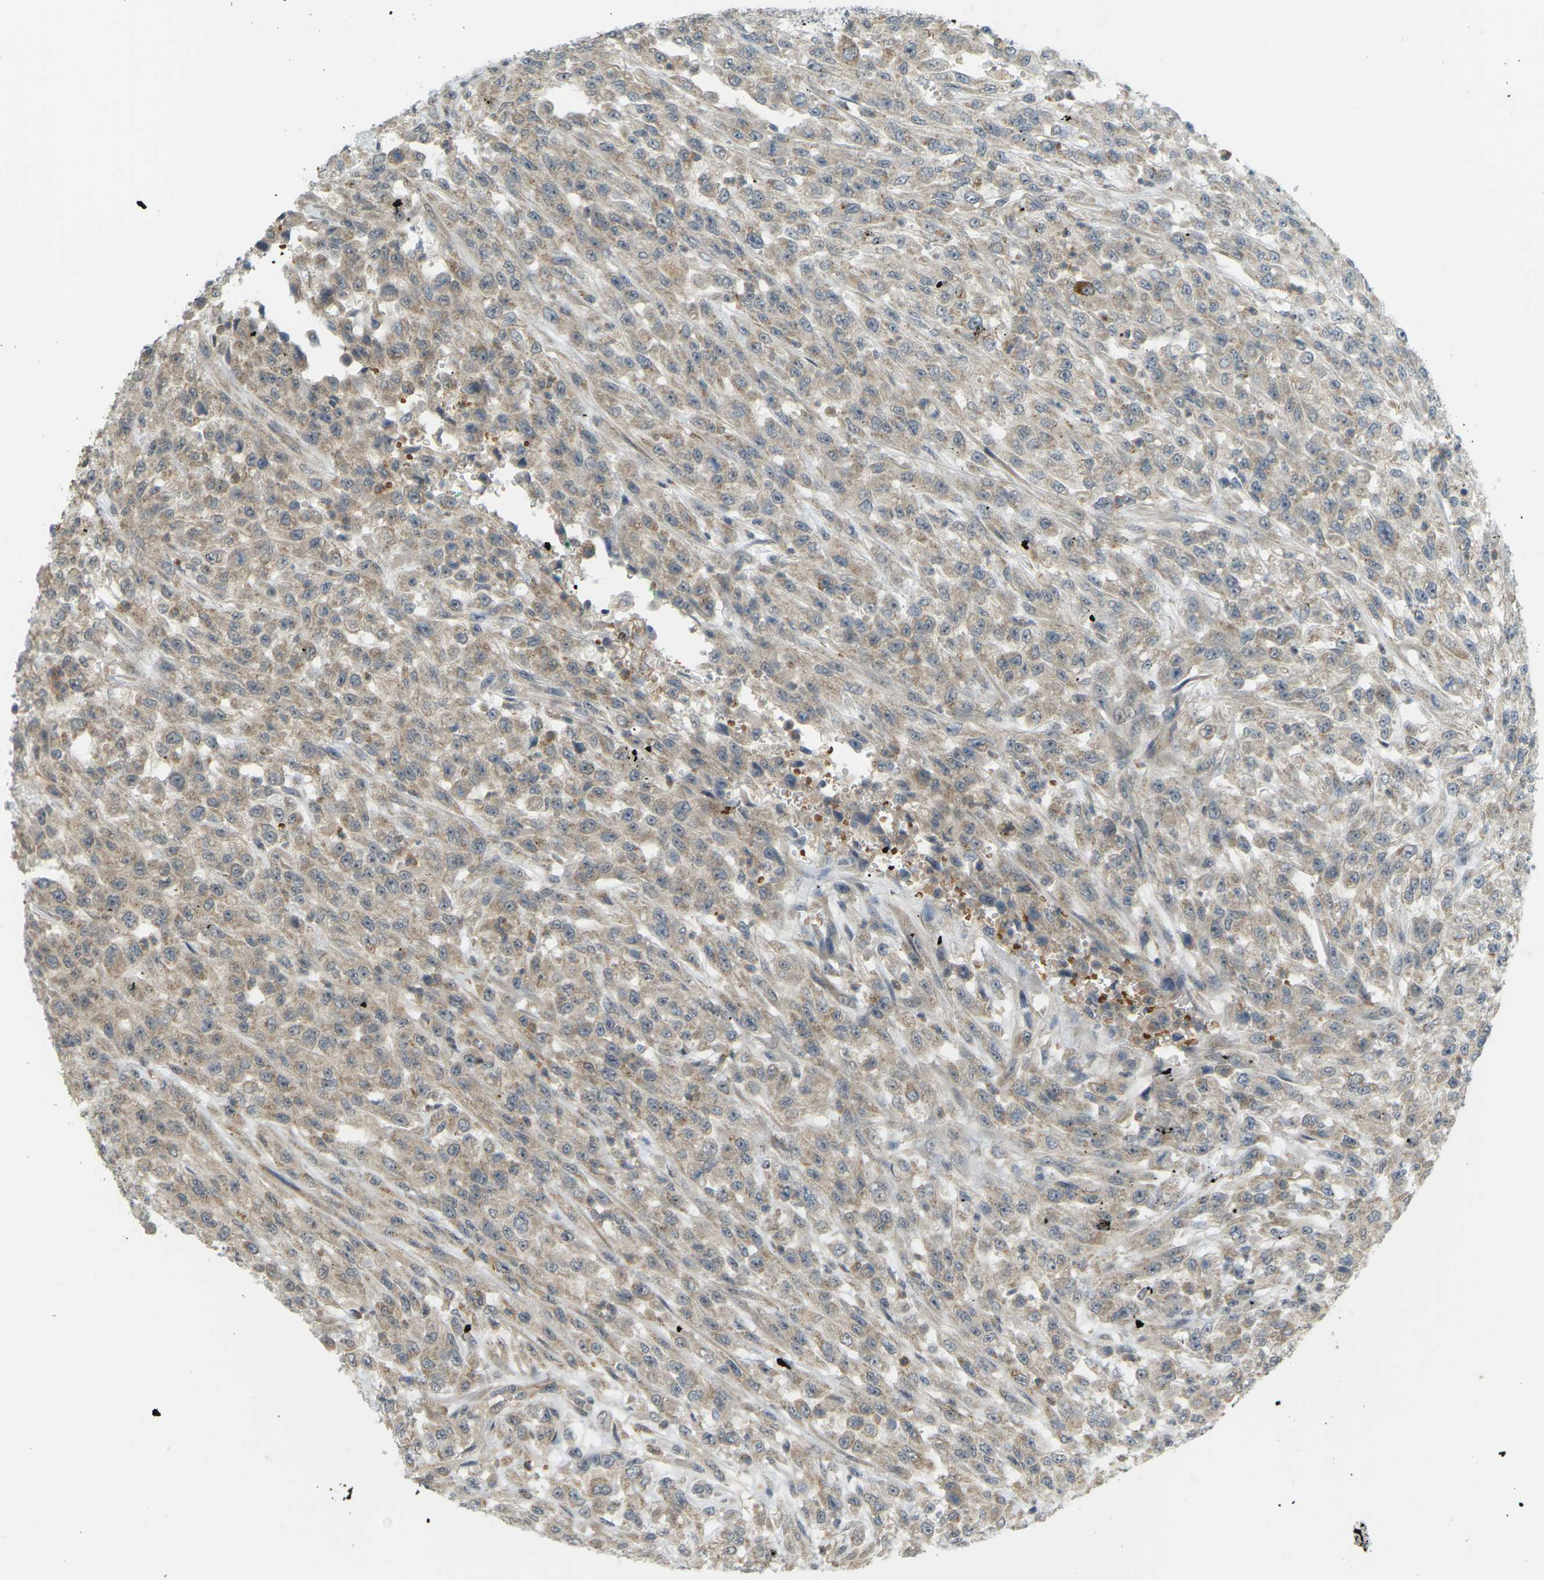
{"staining": {"intensity": "weak", "quantity": ">75%", "location": "cytoplasmic/membranous"}, "tissue": "urothelial cancer", "cell_type": "Tumor cells", "image_type": "cancer", "snomed": [{"axis": "morphology", "description": "Urothelial carcinoma, High grade"}, {"axis": "topography", "description": "Urinary bladder"}], "caption": "IHC photomicrograph of high-grade urothelial carcinoma stained for a protein (brown), which demonstrates low levels of weak cytoplasmic/membranous positivity in about >75% of tumor cells.", "gene": "SOCS6", "patient": {"sex": "male", "age": 46}}